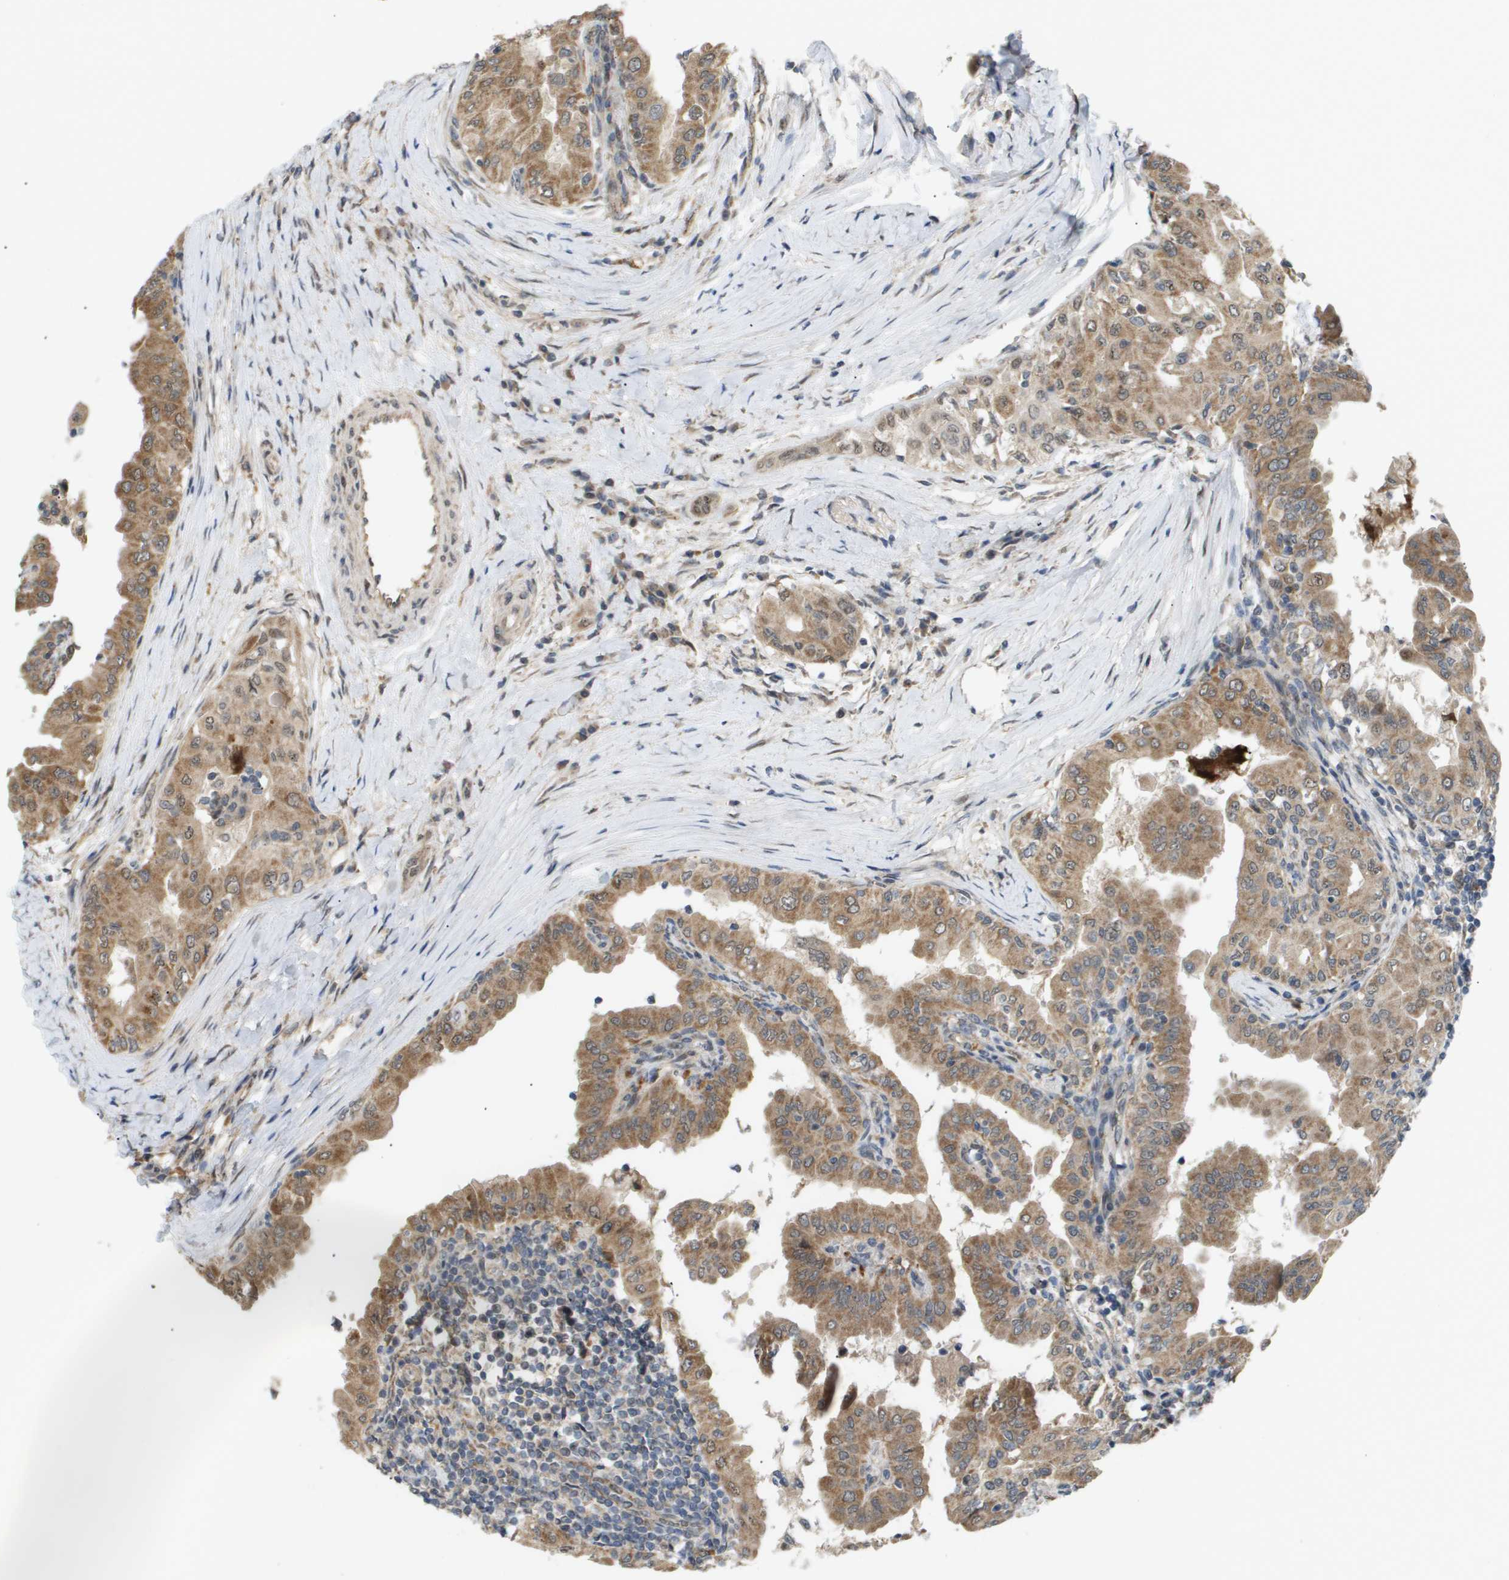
{"staining": {"intensity": "moderate", "quantity": ">75%", "location": "cytoplasmic/membranous"}, "tissue": "thyroid cancer", "cell_type": "Tumor cells", "image_type": "cancer", "snomed": [{"axis": "morphology", "description": "Papillary adenocarcinoma, NOS"}, {"axis": "topography", "description": "Thyroid gland"}], "caption": "Protein expression analysis of thyroid cancer exhibits moderate cytoplasmic/membranous expression in approximately >75% of tumor cells. (brown staining indicates protein expression, while blue staining denotes nuclei).", "gene": "PDGFB", "patient": {"sex": "male", "age": 33}}